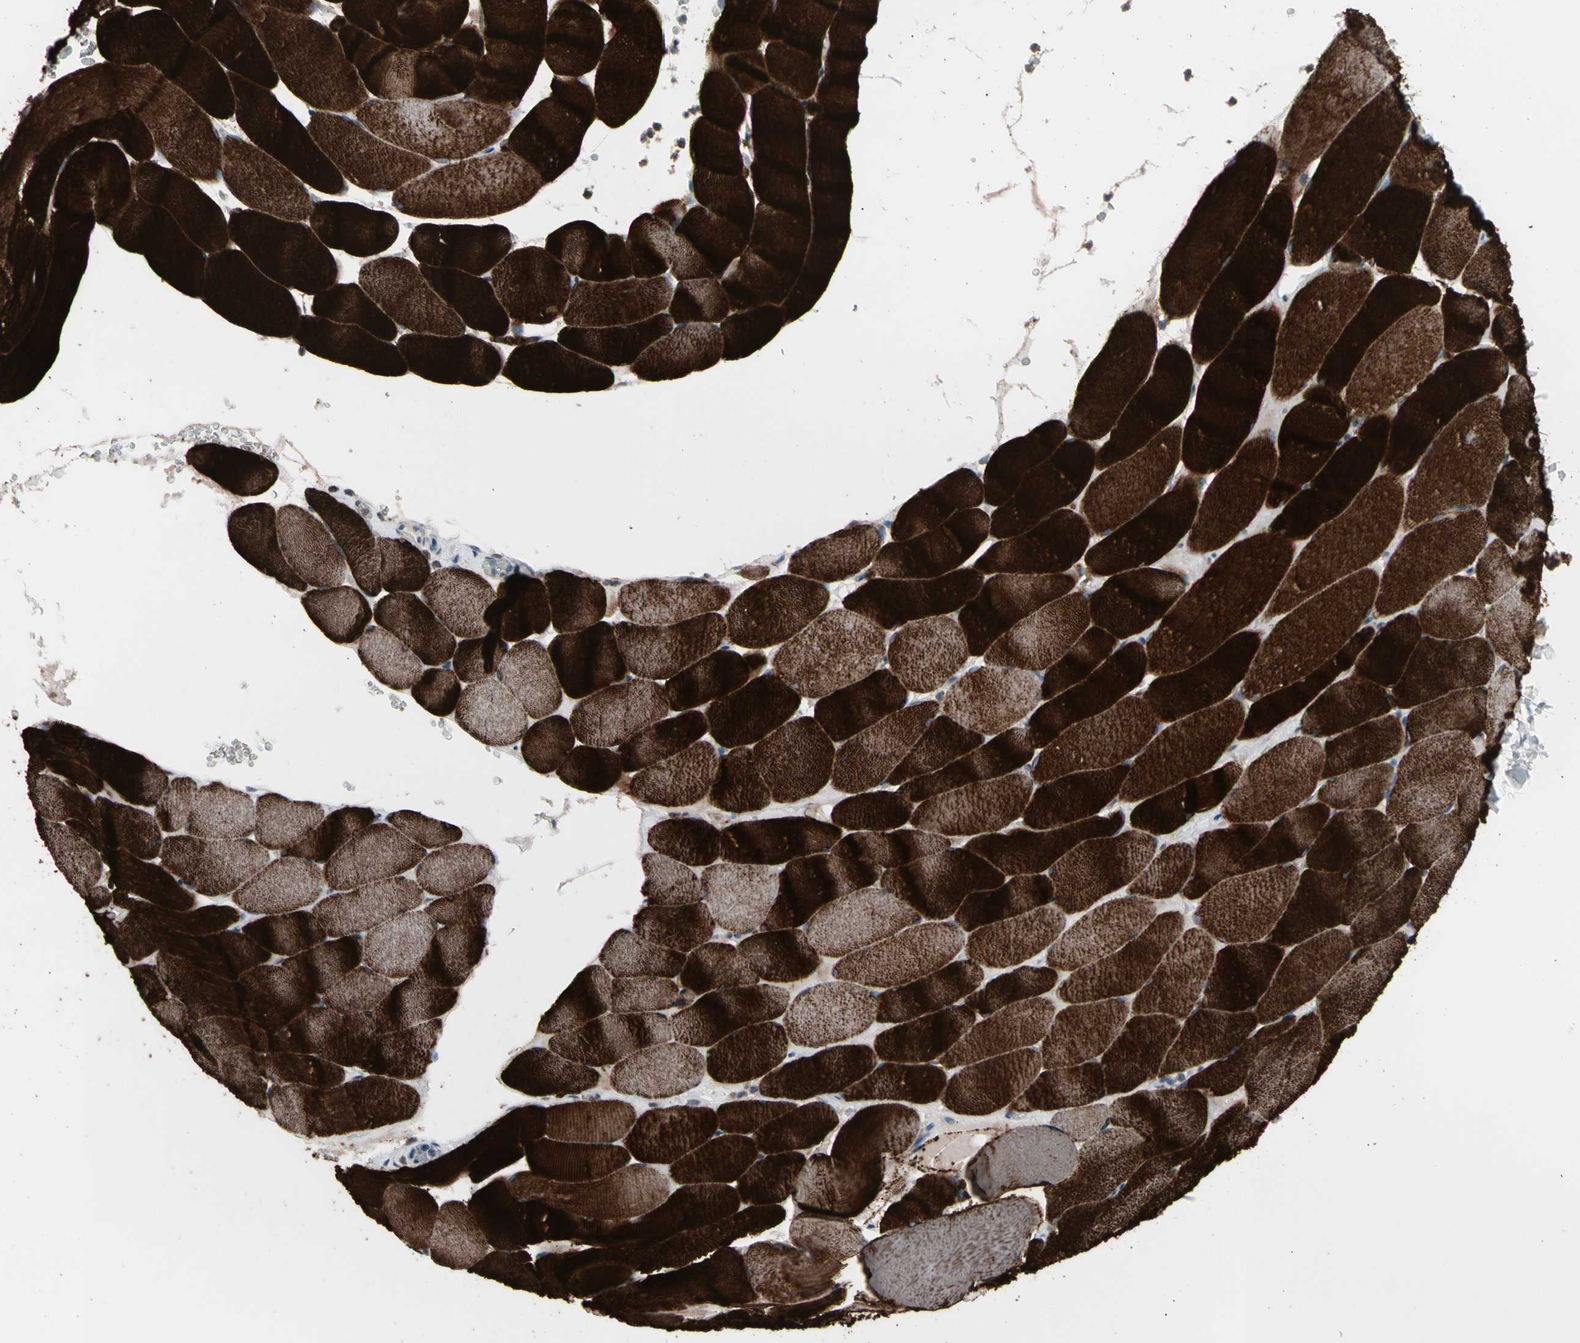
{"staining": {"intensity": "strong", "quantity": ">75%", "location": "cytoplasmic/membranous"}, "tissue": "skeletal muscle", "cell_type": "Myocytes", "image_type": "normal", "snomed": [{"axis": "morphology", "description": "Normal tissue, NOS"}, {"axis": "topography", "description": "Skeletal muscle"}], "caption": "DAB (3,3'-diaminobenzidine) immunohistochemical staining of benign human skeletal muscle displays strong cytoplasmic/membranous protein expression in about >75% of myocytes. Nuclei are stained in blue.", "gene": "CASQ1", "patient": {"sex": "male", "age": 62}}